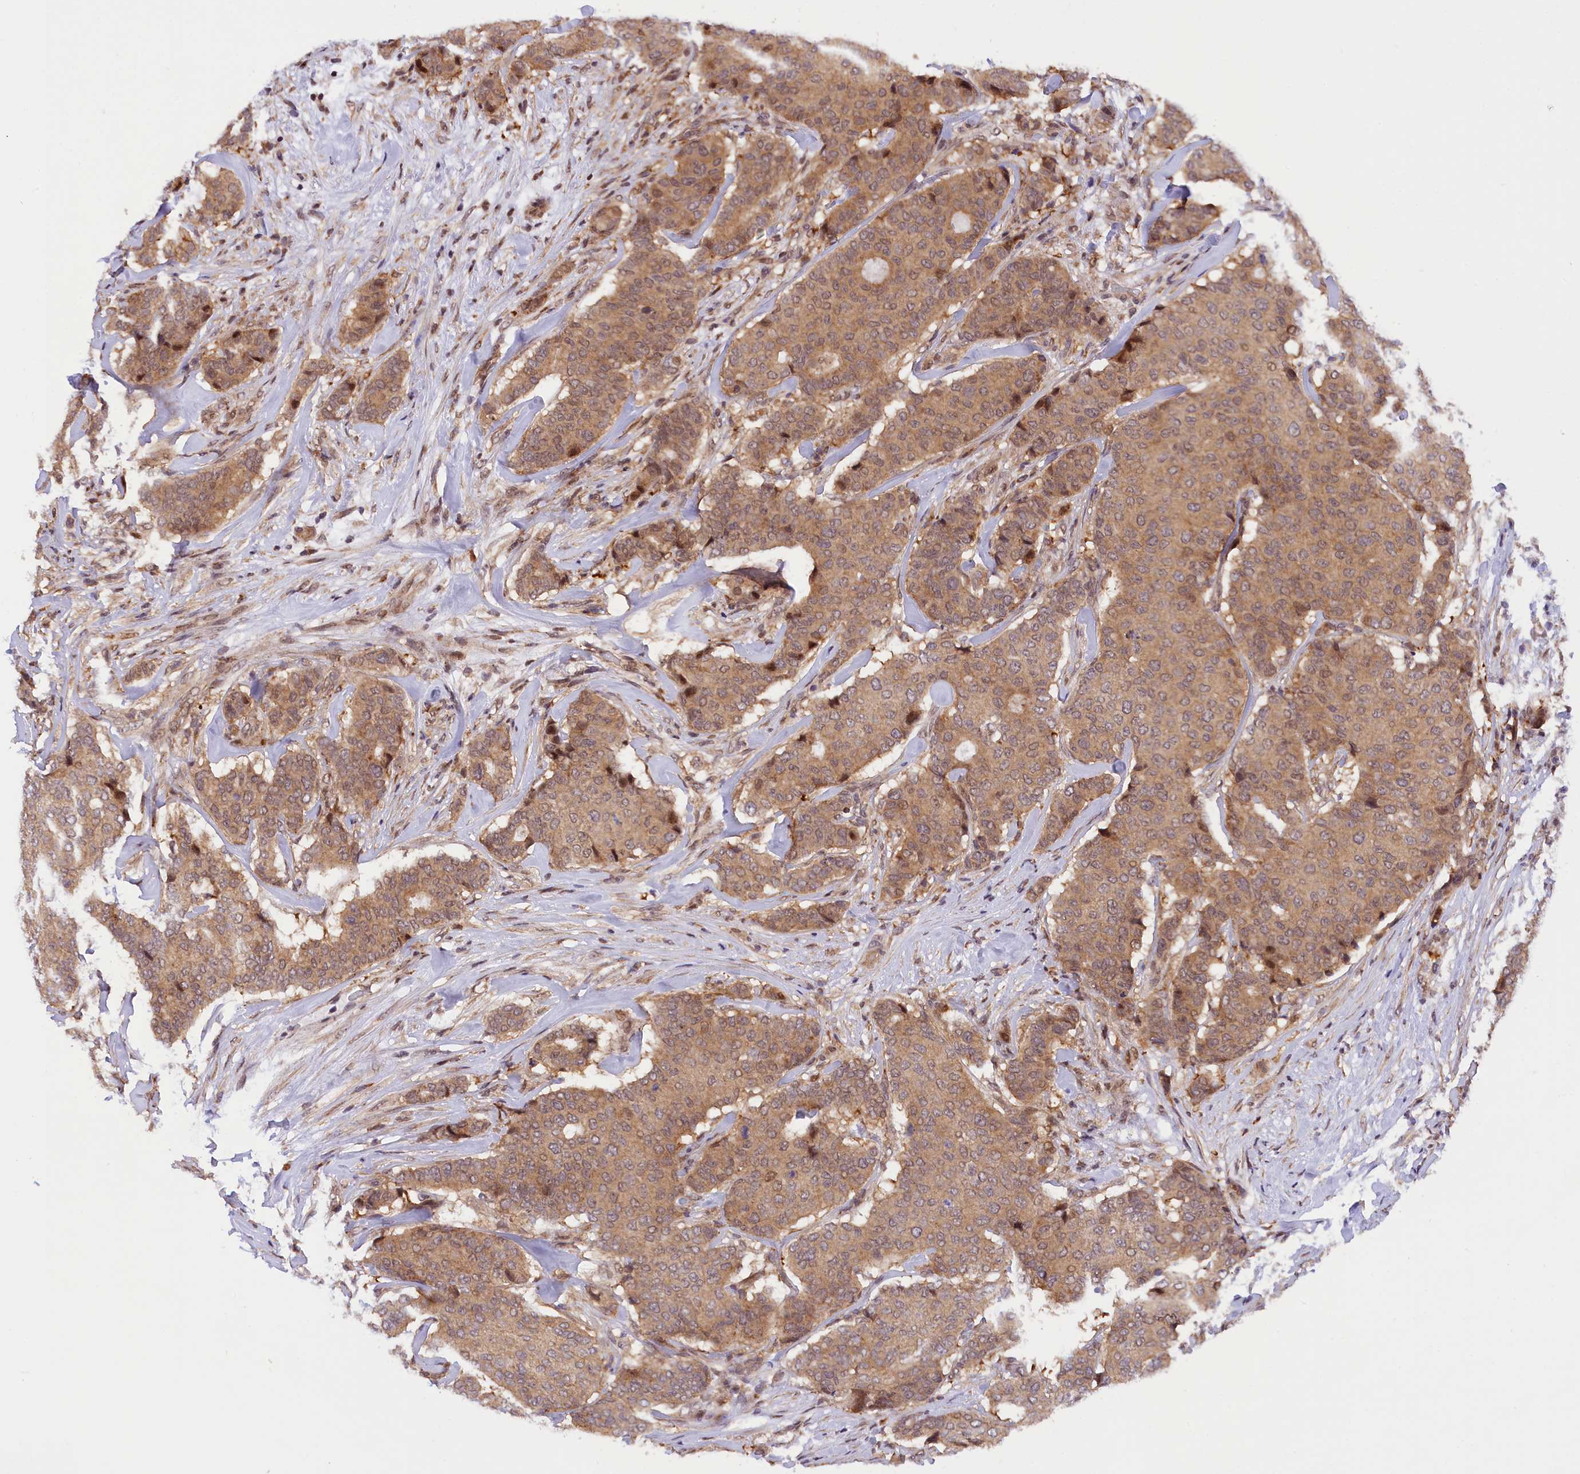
{"staining": {"intensity": "moderate", "quantity": "25%-75%", "location": "cytoplasmic/membranous,nuclear"}, "tissue": "breast cancer", "cell_type": "Tumor cells", "image_type": "cancer", "snomed": [{"axis": "morphology", "description": "Duct carcinoma"}, {"axis": "topography", "description": "Breast"}], "caption": "Breast infiltrating ductal carcinoma stained with immunohistochemistry (IHC) shows moderate cytoplasmic/membranous and nuclear positivity in approximately 25%-75% of tumor cells.", "gene": "SAMD4A", "patient": {"sex": "female", "age": 75}}